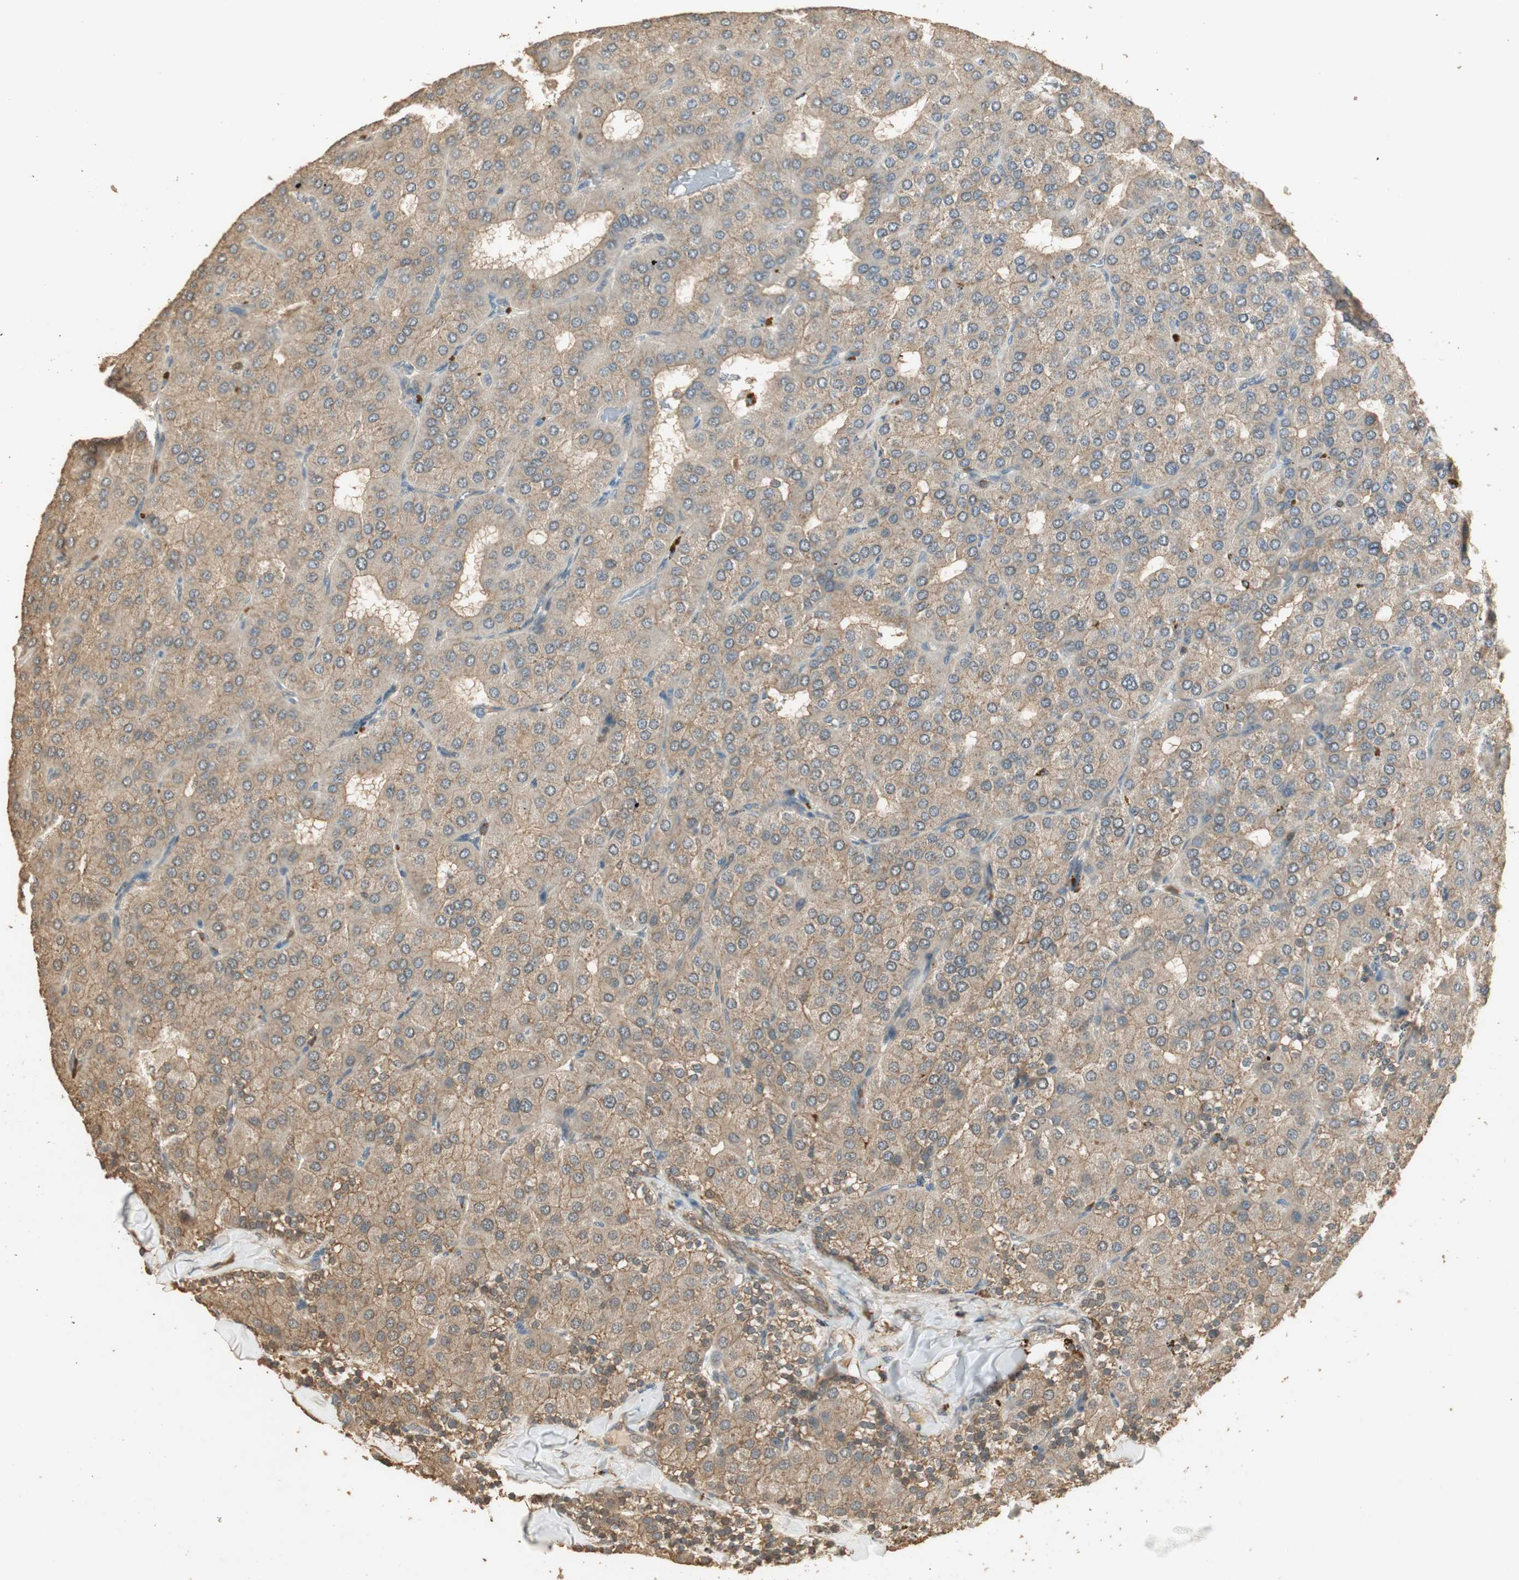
{"staining": {"intensity": "weak", "quantity": "<25%", "location": "cytoplasmic/membranous"}, "tissue": "parathyroid gland", "cell_type": "Glandular cells", "image_type": "normal", "snomed": [{"axis": "morphology", "description": "Normal tissue, NOS"}, {"axis": "morphology", "description": "Adenoma, NOS"}, {"axis": "topography", "description": "Parathyroid gland"}], "caption": "A high-resolution photomicrograph shows immunohistochemistry (IHC) staining of unremarkable parathyroid gland, which demonstrates no significant positivity in glandular cells. The staining is performed using DAB (3,3'-diaminobenzidine) brown chromogen with nuclei counter-stained in using hematoxylin.", "gene": "USP2", "patient": {"sex": "female", "age": 86}}